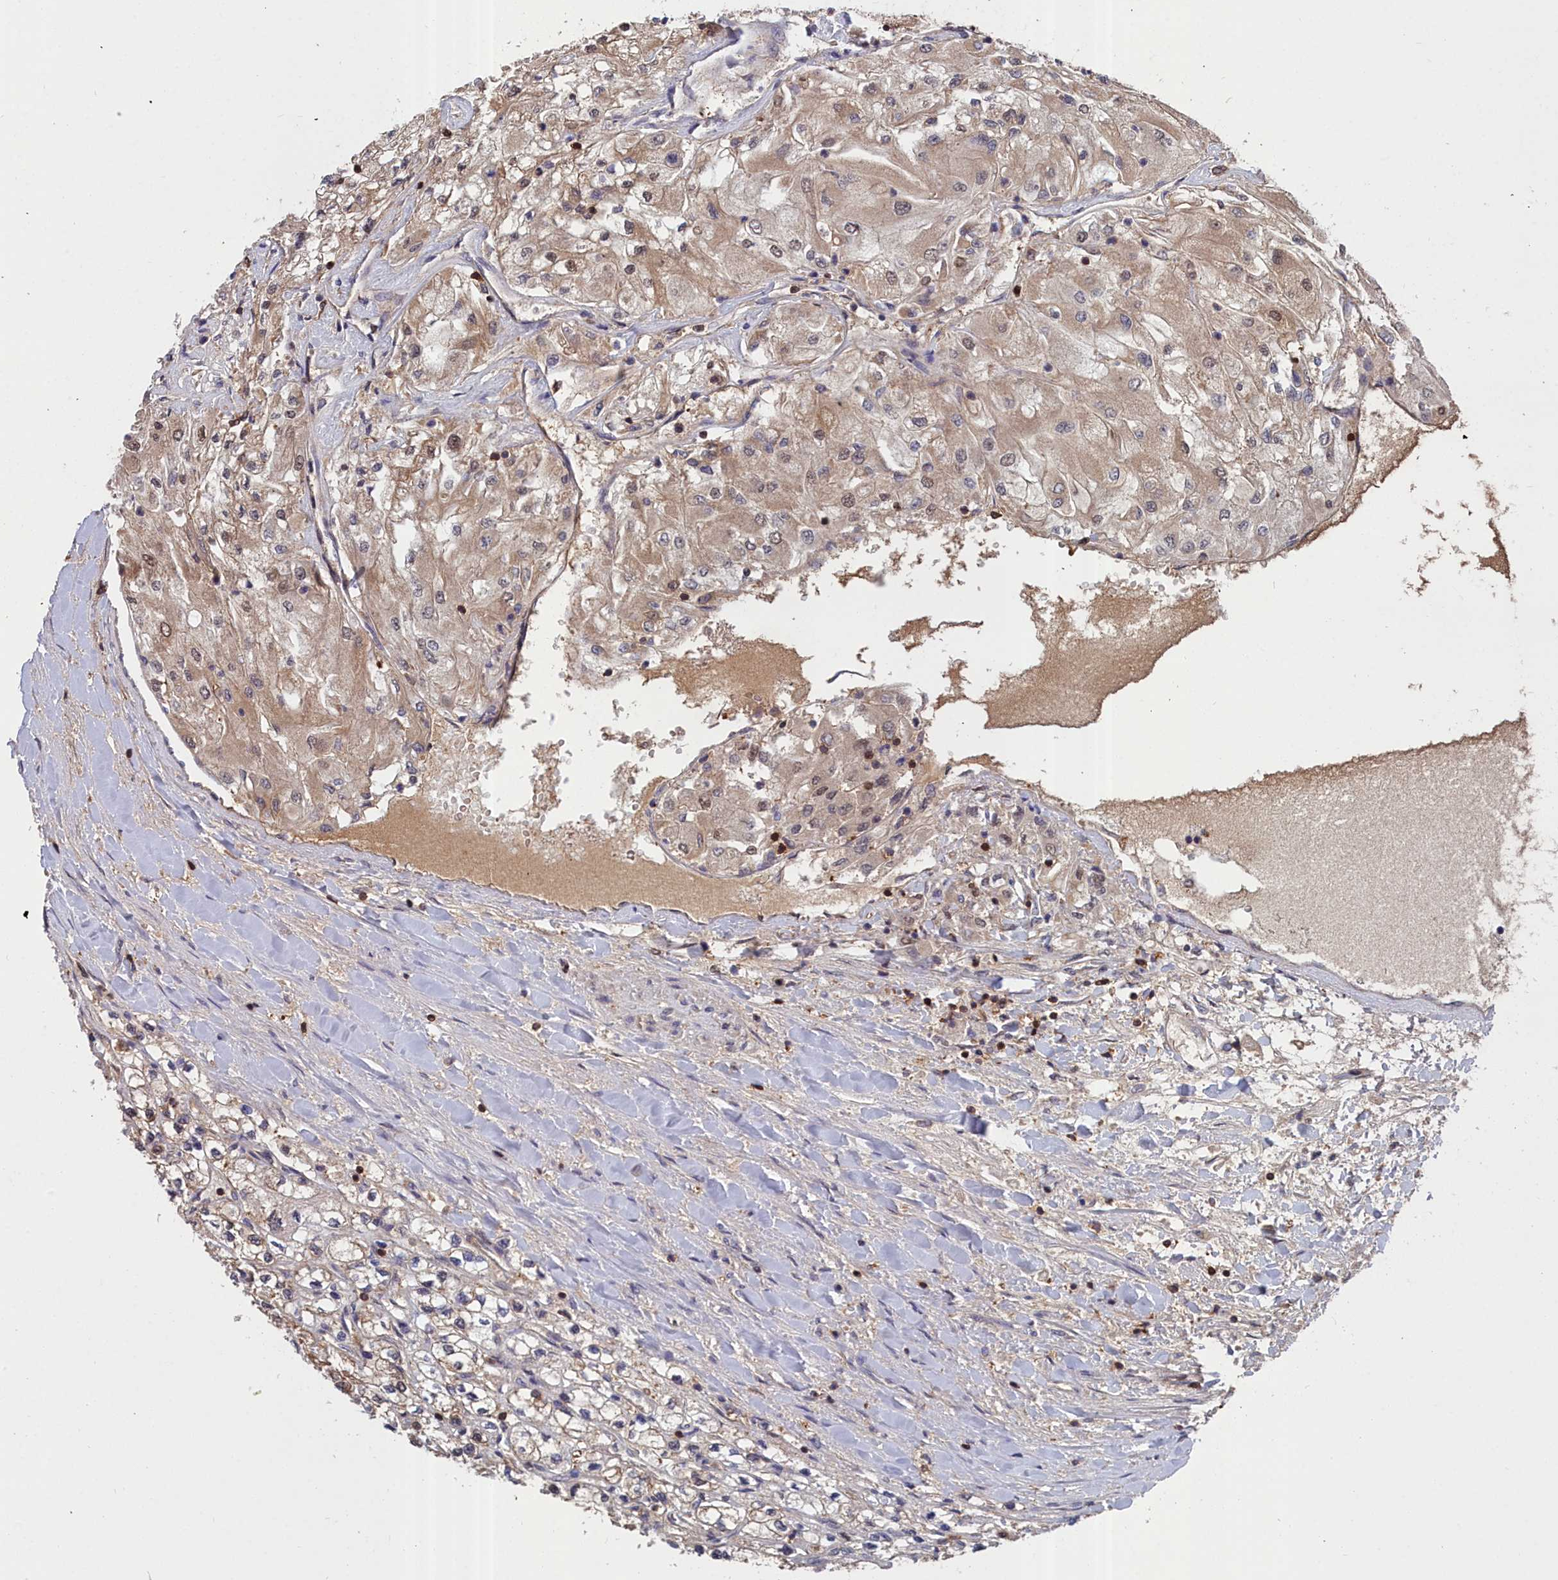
{"staining": {"intensity": "weak", "quantity": ">75%", "location": "cytoplasmic/membranous"}, "tissue": "renal cancer", "cell_type": "Tumor cells", "image_type": "cancer", "snomed": [{"axis": "morphology", "description": "Adenocarcinoma, NOS"}, {"axis": "topography", "description": "Kidney"}], "caption": "A micrograph of human renal adenocarcinoma stained for a protein shows weak cytoplasmic/membranous brown staining in tumor cells. (DAB (3,3'-diaminobenzidine) IHC with brightfield microscopy, high magnification).", "gene": "GFRA2", "patient": {"sex": "male", "age": 80}}